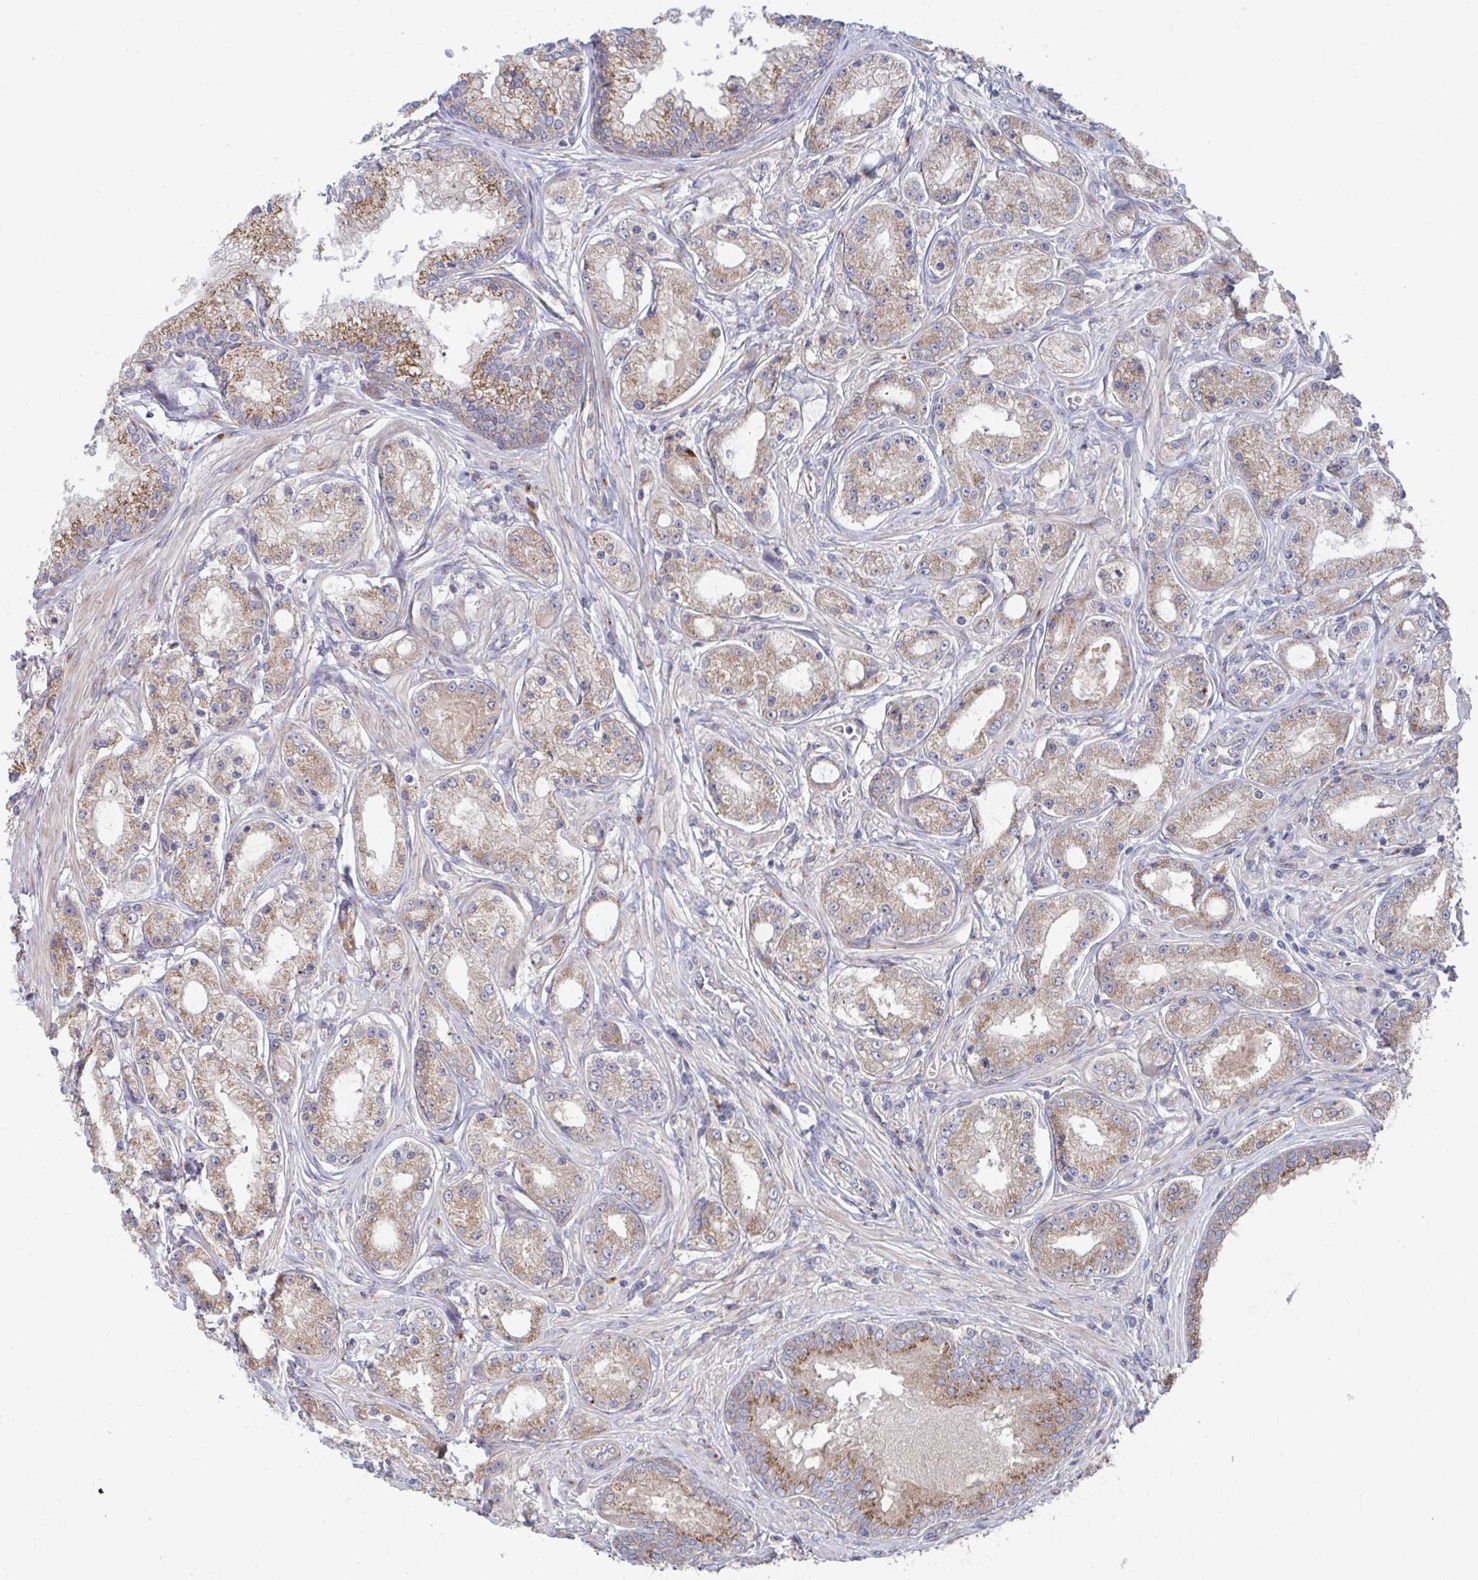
{"staining": {"intensity": "moderate", "quantity": ">75%", "location": "cytoplasmic/membranous"}, "tissue": "prostate cancer", "cell_type": "Tumor cells", "image_type": "cancer", "snomed": [{"axis": "morphology", "description": "Adenocarcinoma, High grade"}, {"axis": "topography", "description": "Prostate"}], "caption": "Prostate cancer stained for a protein reveals moderate cytoplasmic/membranous positivity in tumor cells.", "gene": "FJX1", "patient": {"sex": "male", "age": 66}}